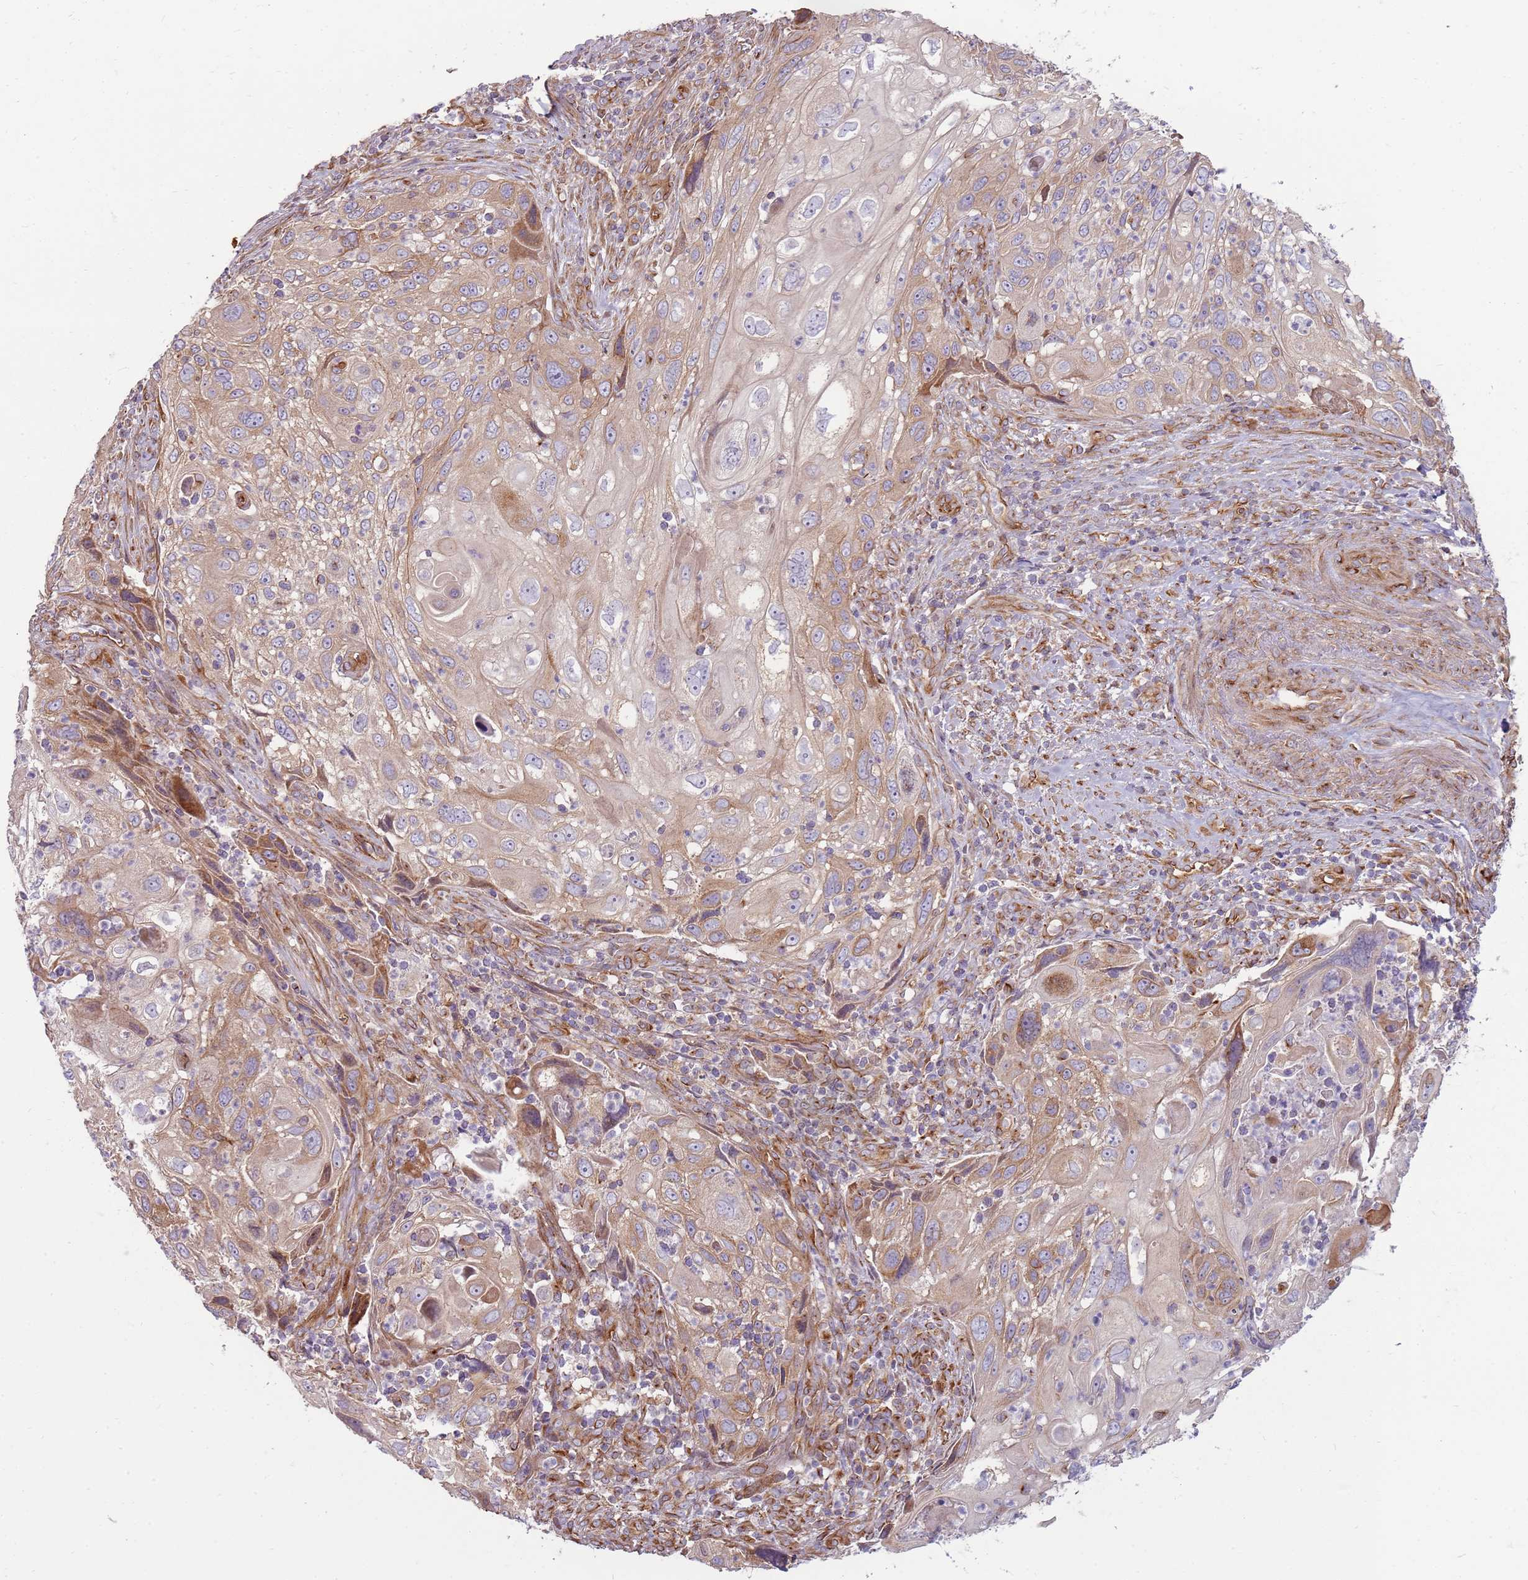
{"staining": {"intensity": "moderate", "quantity": "25%-75%", "location": "cytoplasmic/membranous"}, "tissue": "cervical cancer", "cell_type": "Tumor cells", "image_type": "cancer", "snomed": [{"axis": "morphology", "description": "Squamous cell carcinoma, NOS"}, {"axis": "topography", "description": "Cervix"}], "caption": "Tumor cells exhibit medium levels of moderate cytoplasmic/membranous positivity in about 25%-75% of cells in cervical squamous cell carcinoma.", "gene": "EMC1", "patient": {"sex": "female", "age": 70}}